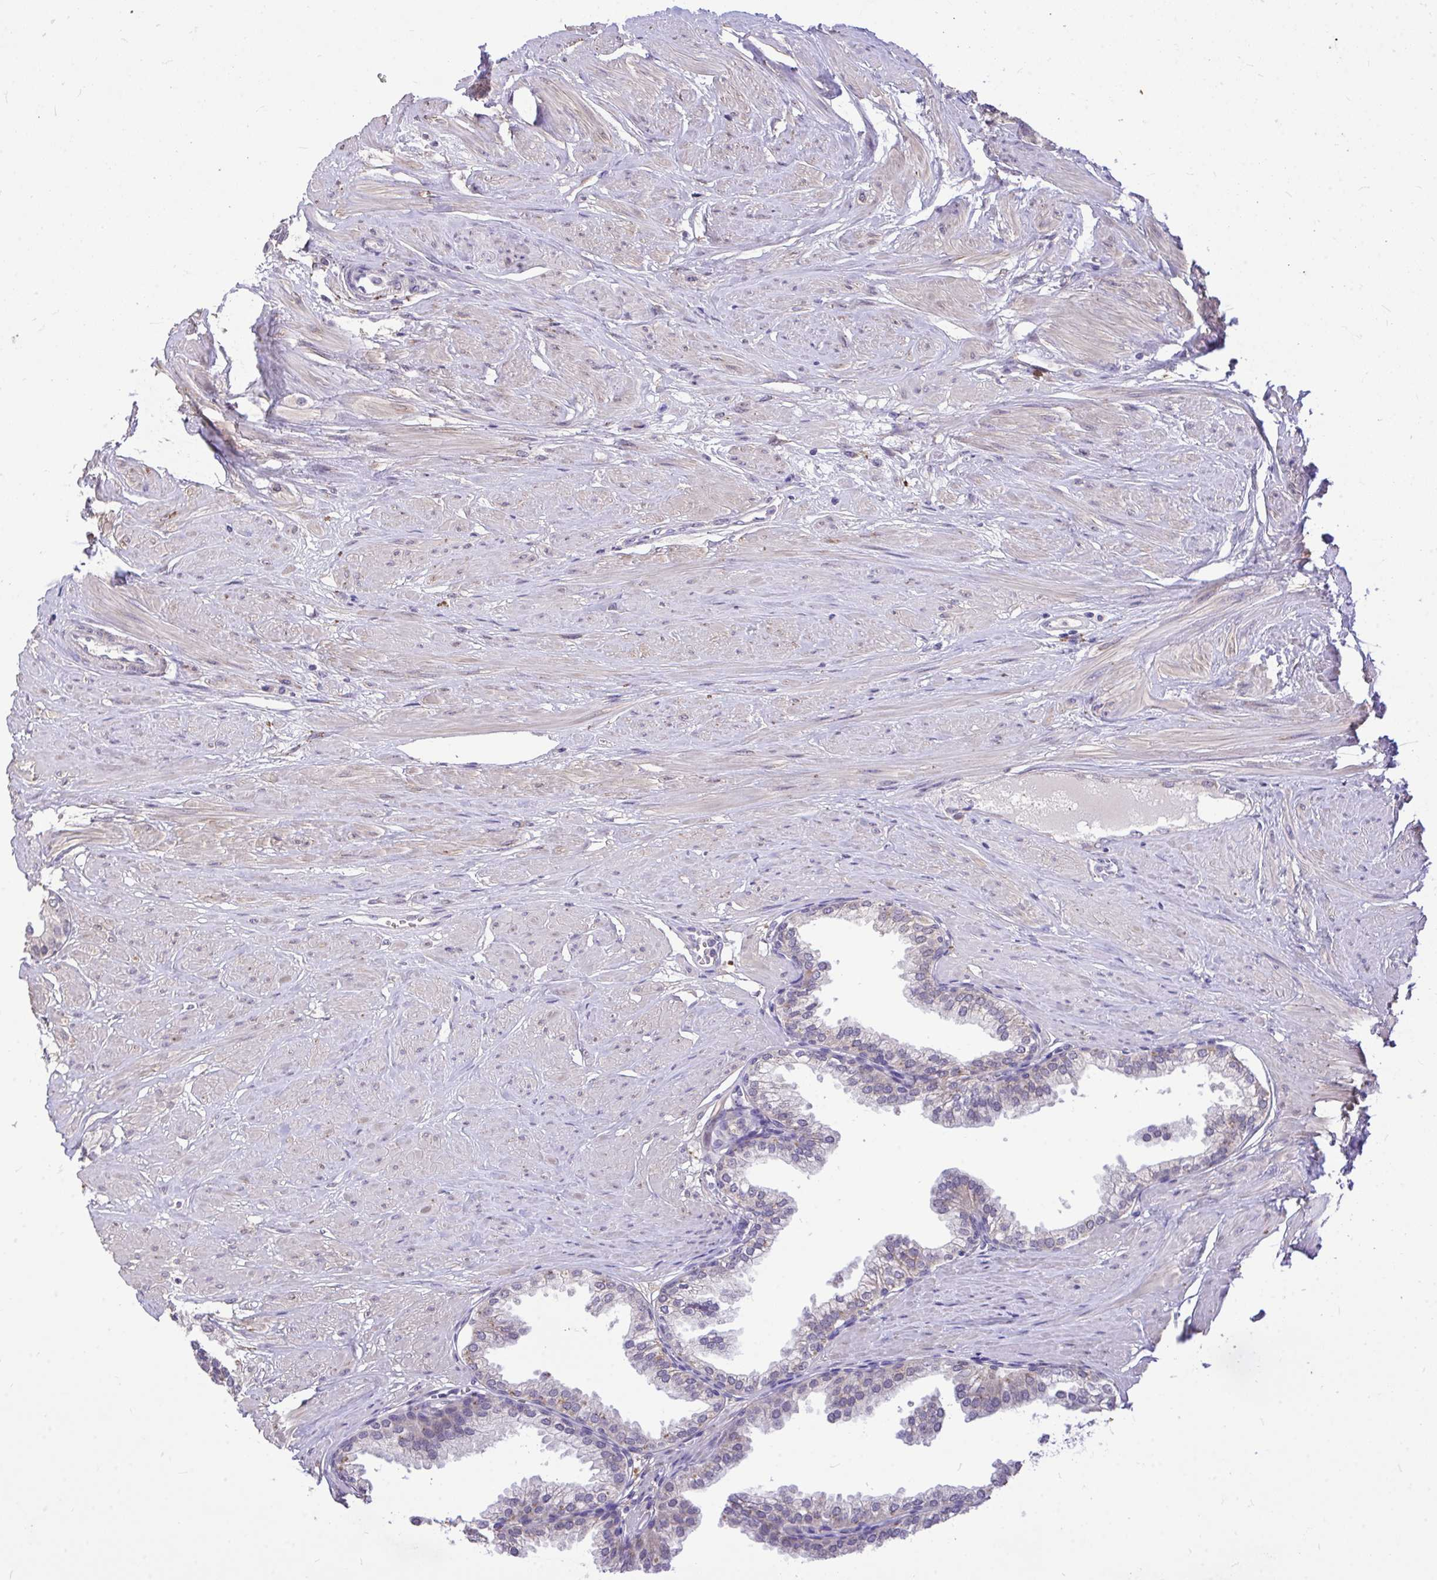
{"staining": {"intensity": "weak", "quantity": "25%-75%", "location": "cytoplasmic/membranous"}, "tissue": "prostate", "cell_type": "Glandular cells", "image_type": "normal", "snomed": [{"axis": "morphology", "description": "Normal tissue, NOS"}, {"axis": "topography", "description": "Prostate"}, {"axis": "topography", "description": "Peripheral nerve tissue"}], "caption": "A brown stain highlights weak cytoplasmic/membranous positivity of a protein in glandular cells of unremarkable prostate.", "gene": "MPC2", "patient": {"sex": "male", "age": 55}}